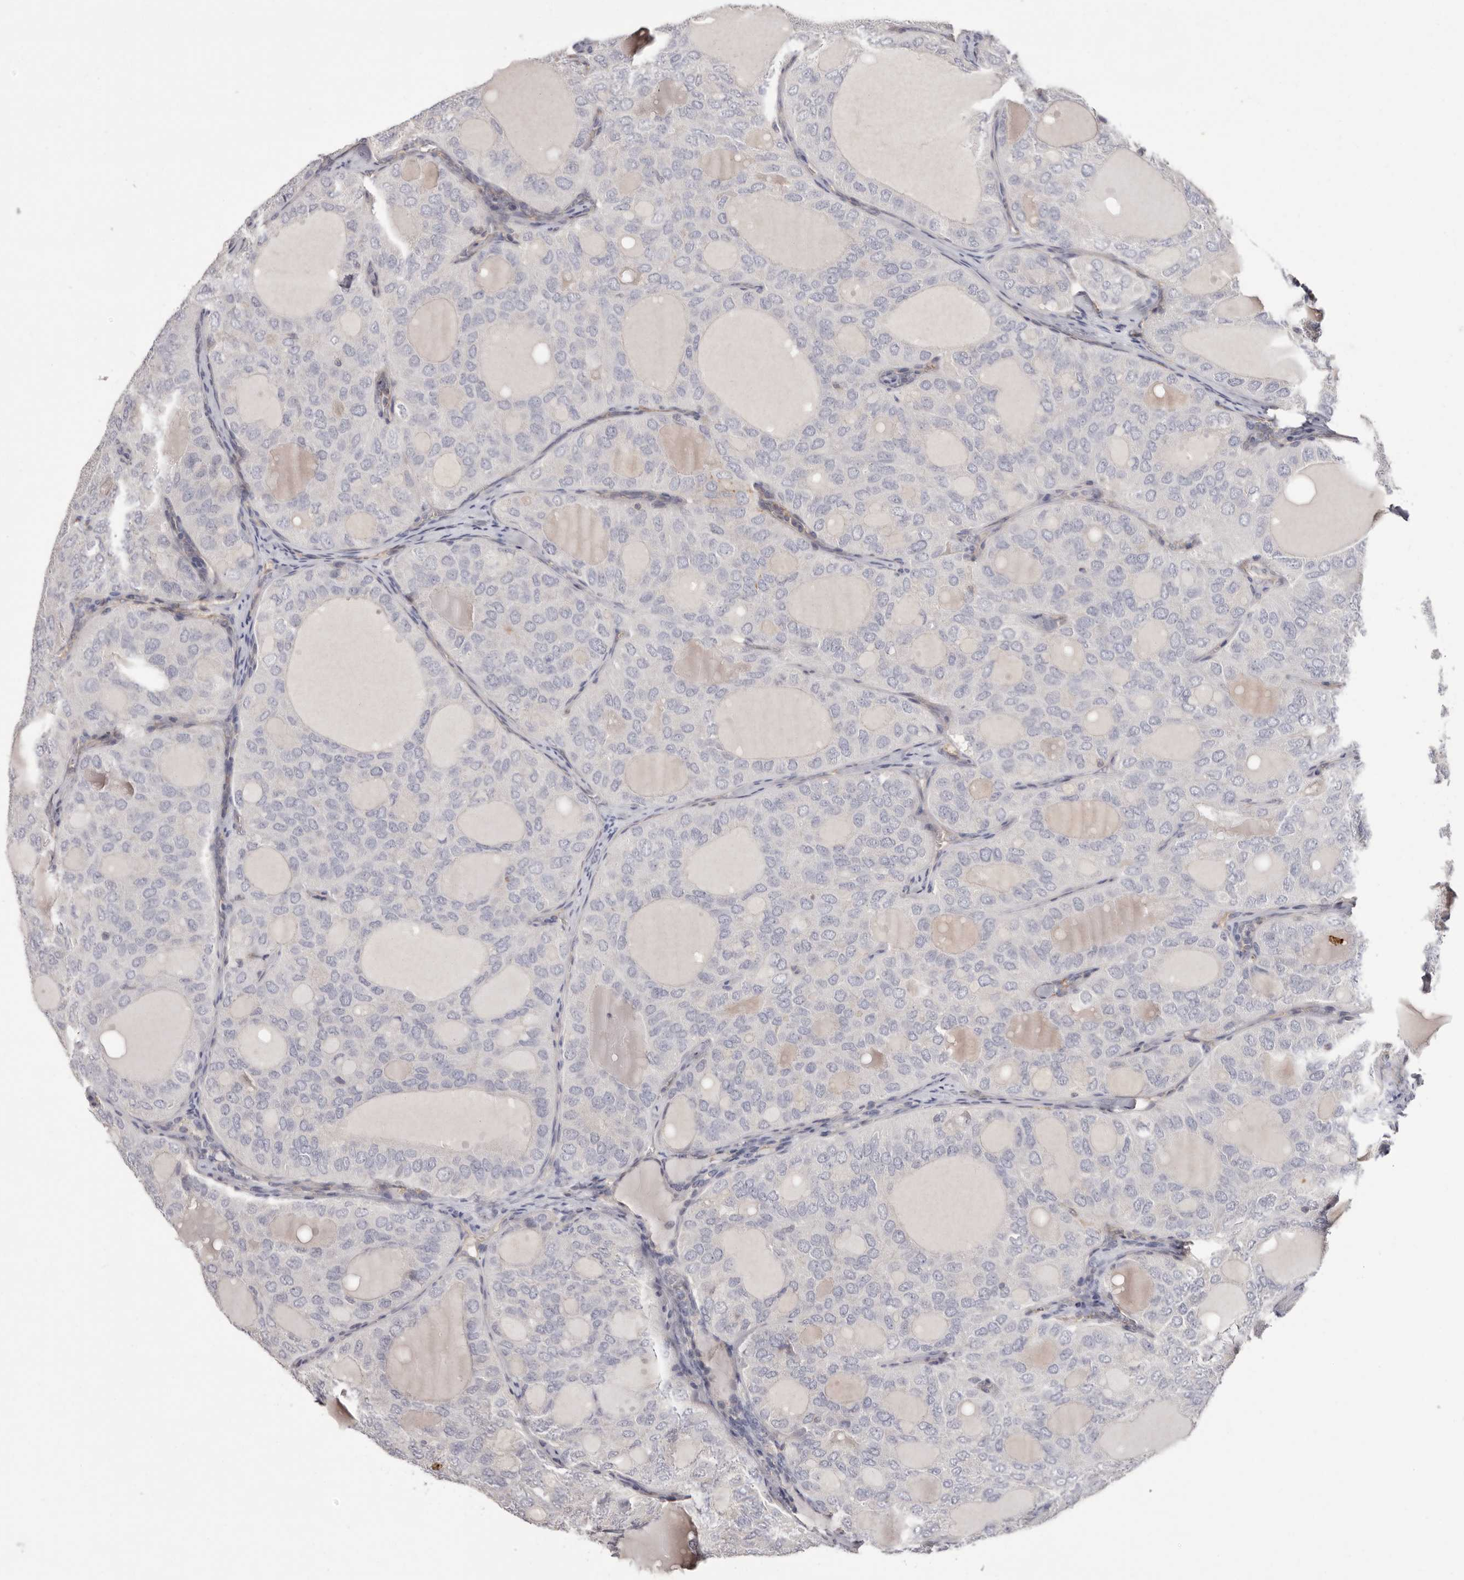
{"staining": {"intensity": "negative", "quantity": "none", "location": "none"}, "tissue": "thyroid cancer", "cell_type": "Tumor cells", "image_type": "cancer", "snomed": [{"axis": "morphology", "description": "Follicular adenoma carcinoma, NOS"}, {"axis": "topography", "description": "Thyroid gland"}], "caption": "Immunohistochemistry of human thyroid cancer (follicular adenoma carcinoma) reveals no staining in tumor cells.", "gene": "MMACHC", "patient": {"sex": "male", "age": 75}}